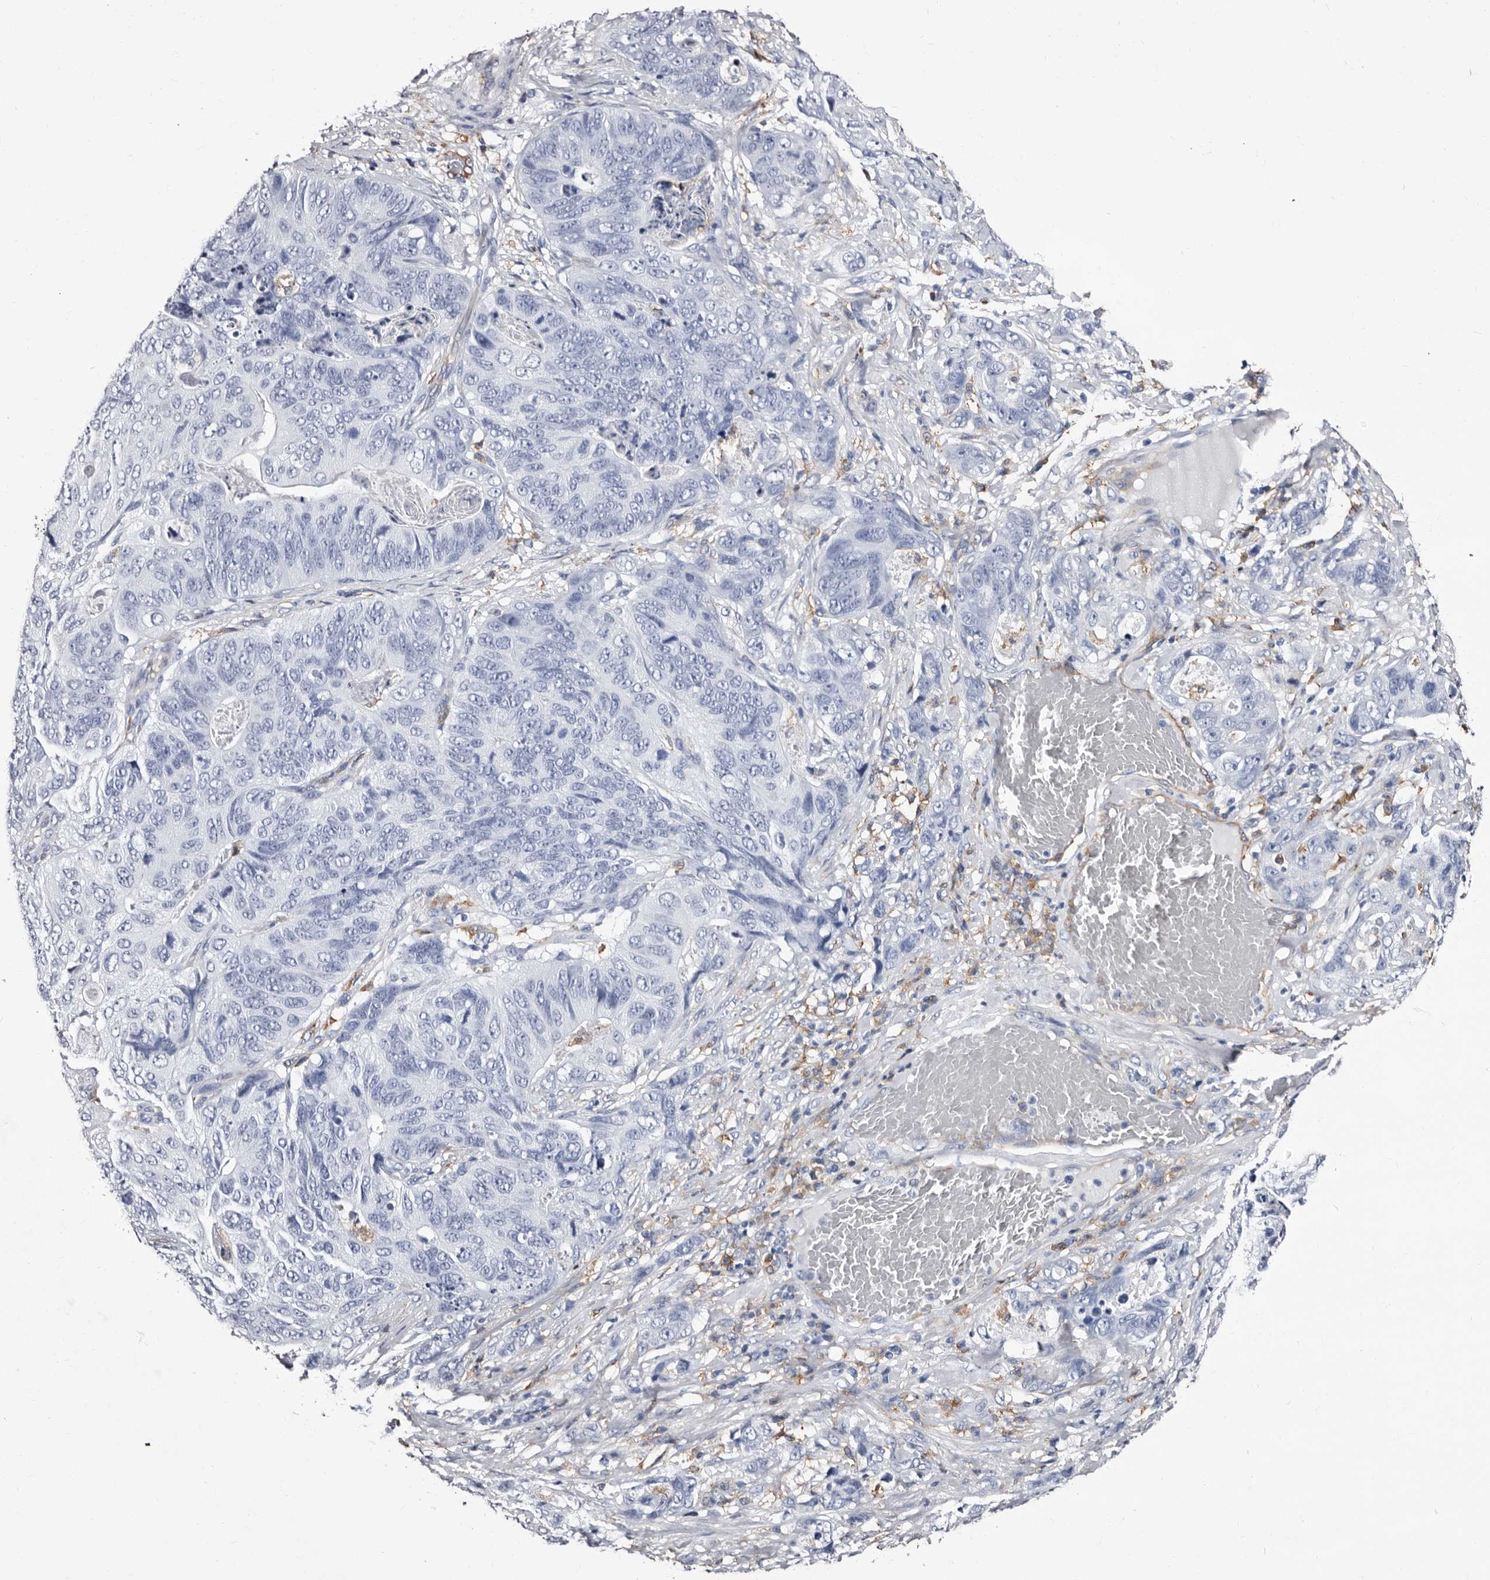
{"staining": {"intensity": "negative", "quantity": "none", "location": "none"}, "tissue": "stomach cancer", "cell_type": "Tumor cells", "image_type": "cancer", "snomed": [{"axis": "morphology", "description": "Normal tissue, NOS"}, {"axis": "morphology", "description": "Adenocarcinoma, NOS"}, {"axis": "topography", "description": "Stomach"}], "caption": "Human adenocarcinoma (stomach) stained for a protein using IHC demonstrates no staining in tumor cells.", "gene": "EPB41L3", "patient": {"sex": "female", "age": 89}}